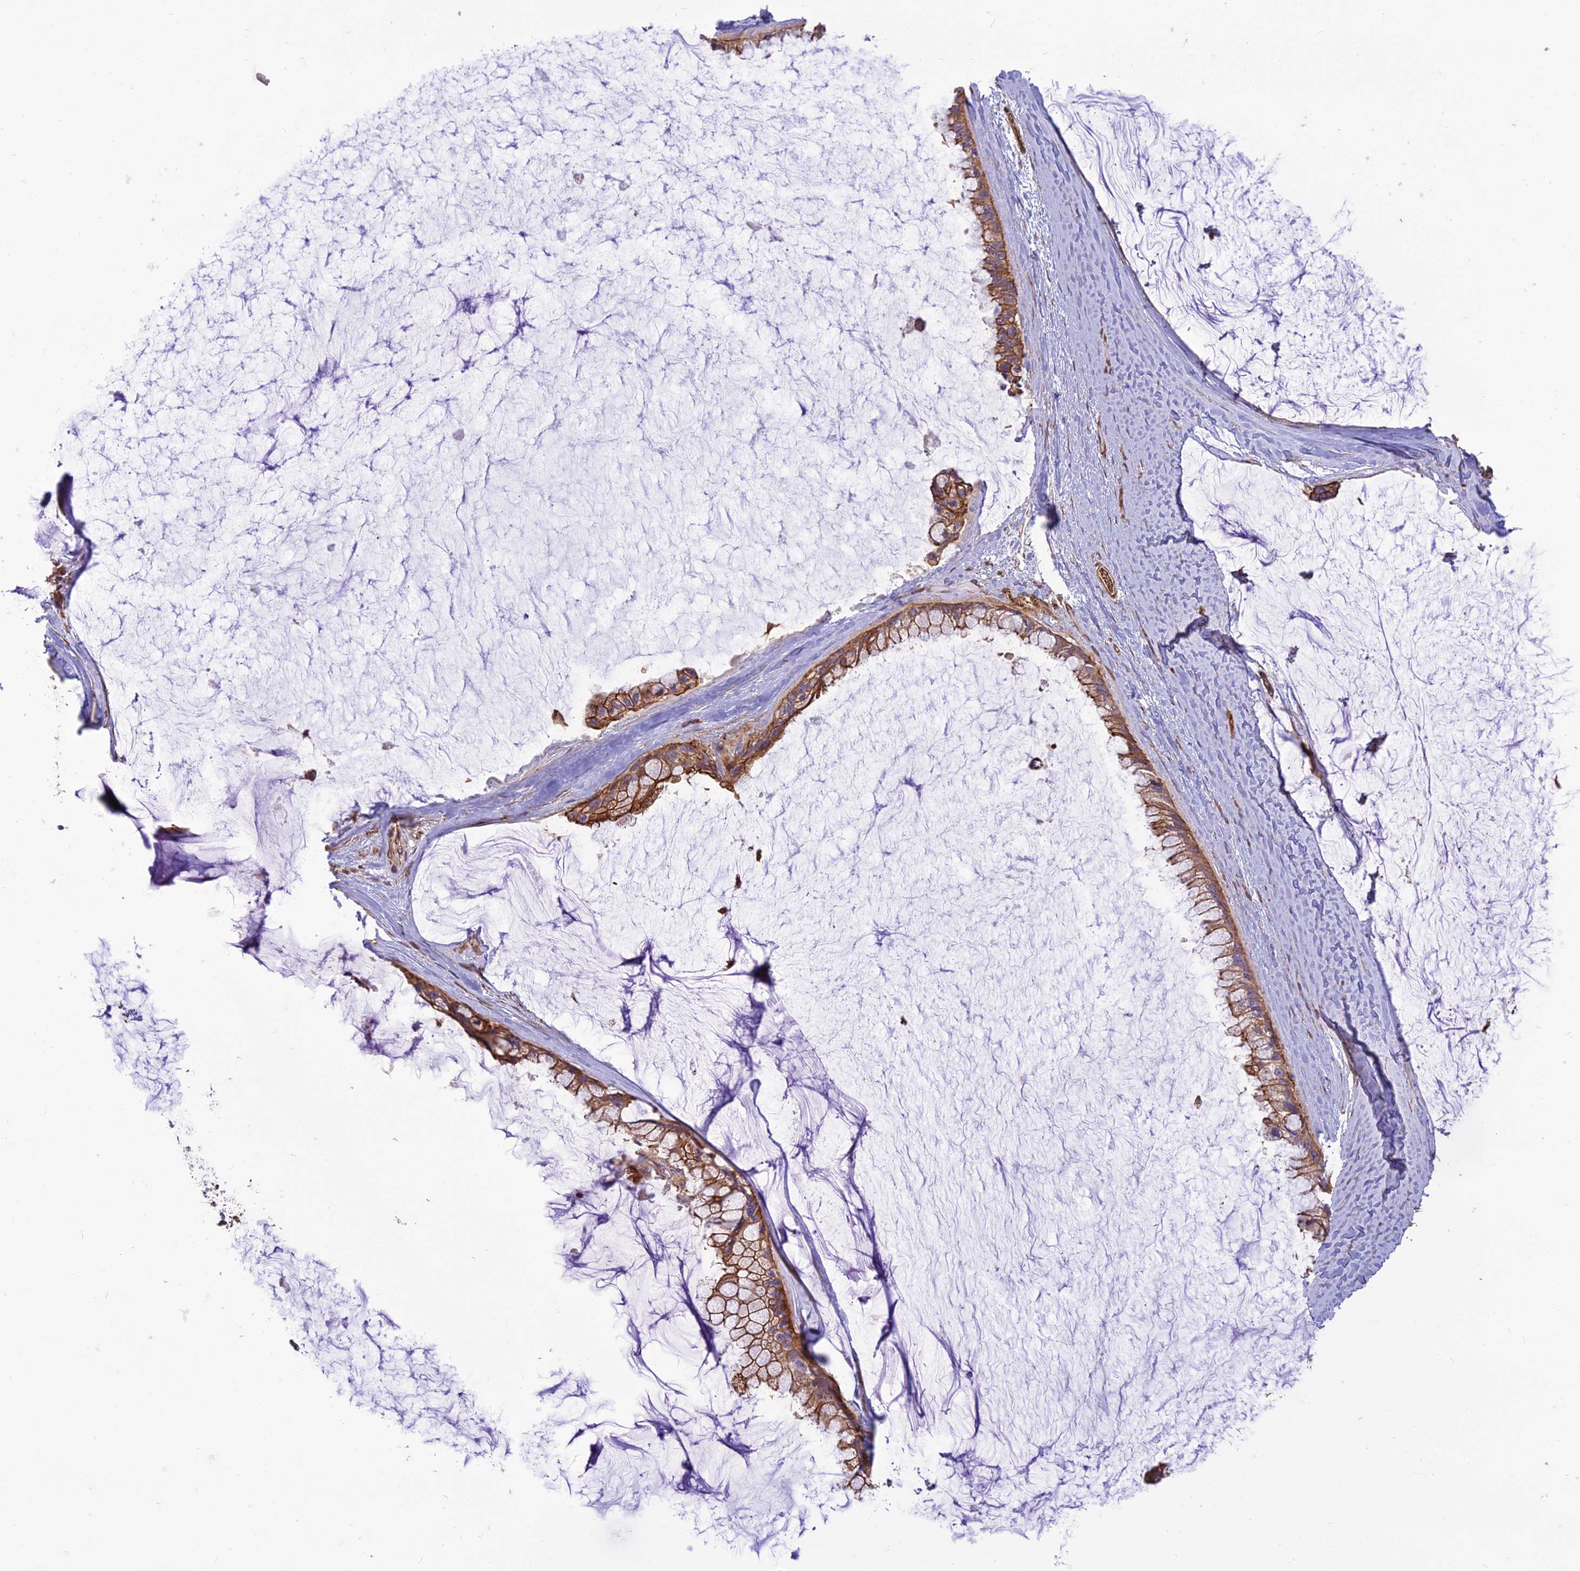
{"staining": {"intensity": "moderate", "quantity": ">75%", "location": "cytoplasmic/membranous"}, "tissue": "ovarian cancer", "cell_type": "Tumor cells", "image_type": "cancer", "snomed": [{"axis": "morphology", "description": "Cystadenocarcinoma, mucinous, NOS"}, {"axis": "topography", "description": "Ovary"}], "caption": "Ovarian cancer (mucinous cystadenocarcinoma) stained for a protein reveals moderate cytoplasmic/membranous positivity in tumor cells.", "gene": "HPSE2", "patient": {"sex": "female", "age": 39}}